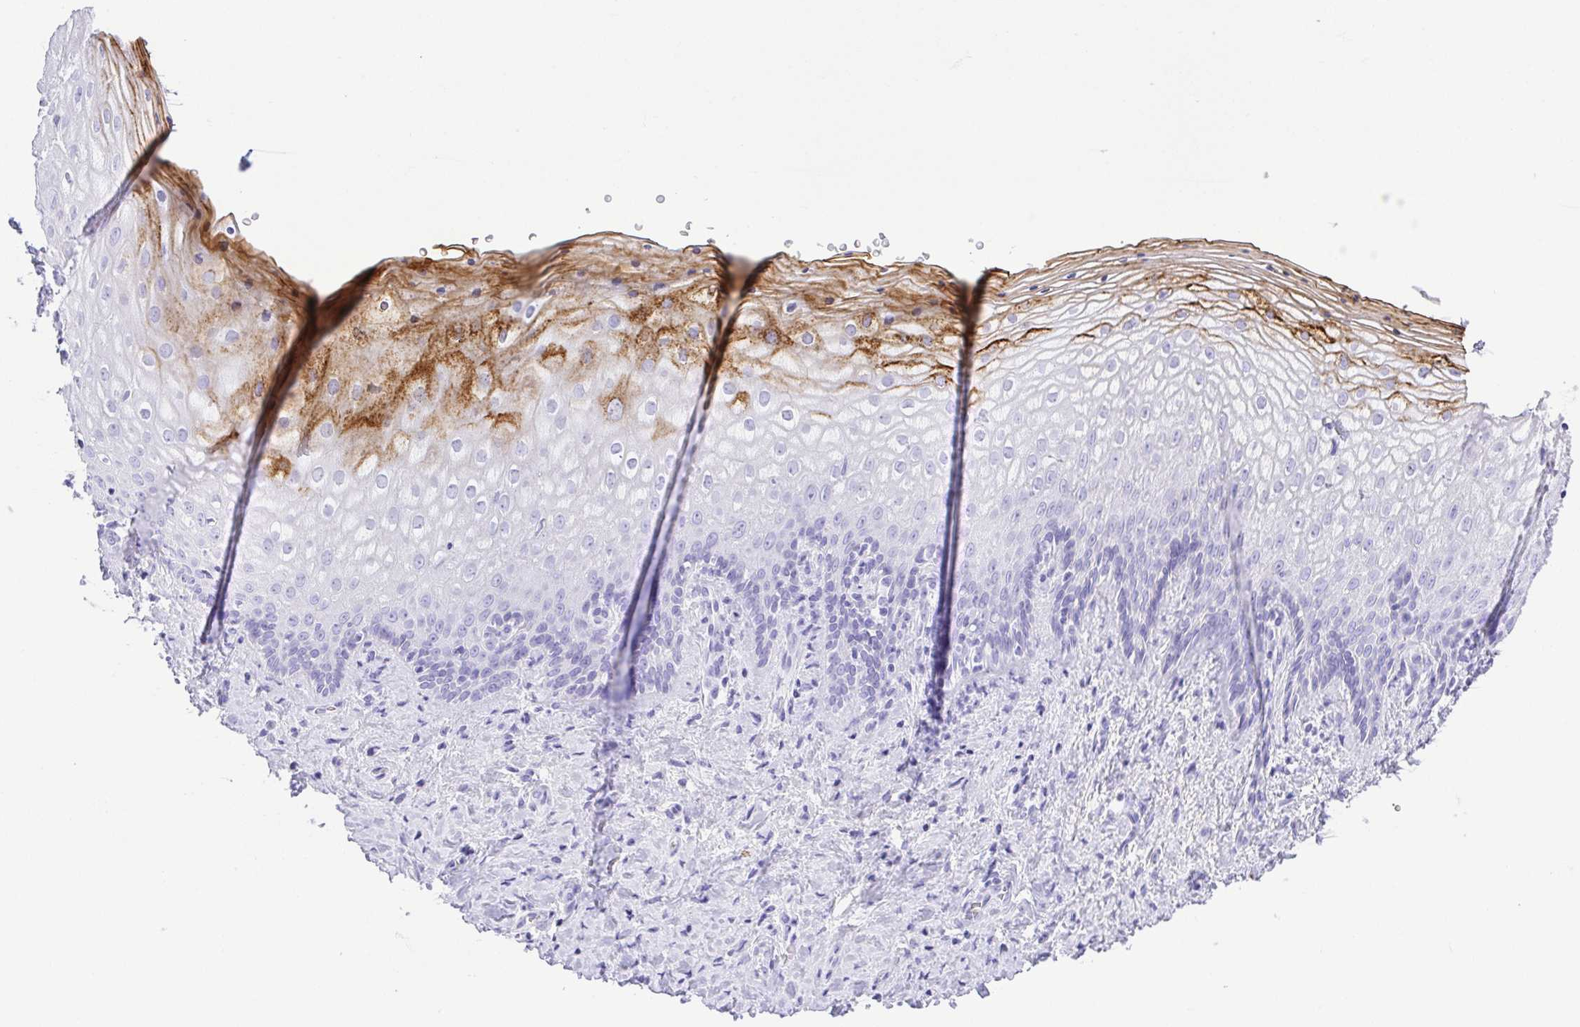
{"staining": {"intensity": "strong", "quantity": "<25%", "location": "cytoplasmic/membranous"}, "tissue": "vagina", "cell_type": "Squamous epithelial cells", "image_type": "normal", "snomed": [{"axis": "morphology", "description": "Normal tissue, NOS"}, {"axis": "topography", "description": "Vagina"}], "caption": "Squamous epithelial cells demonstrate strong cytoplasmic/membranous staining in approximately <25% of cells in benign vagina.", "gene": "CDSN", "patient": {"sex": "female", "age": 42}}